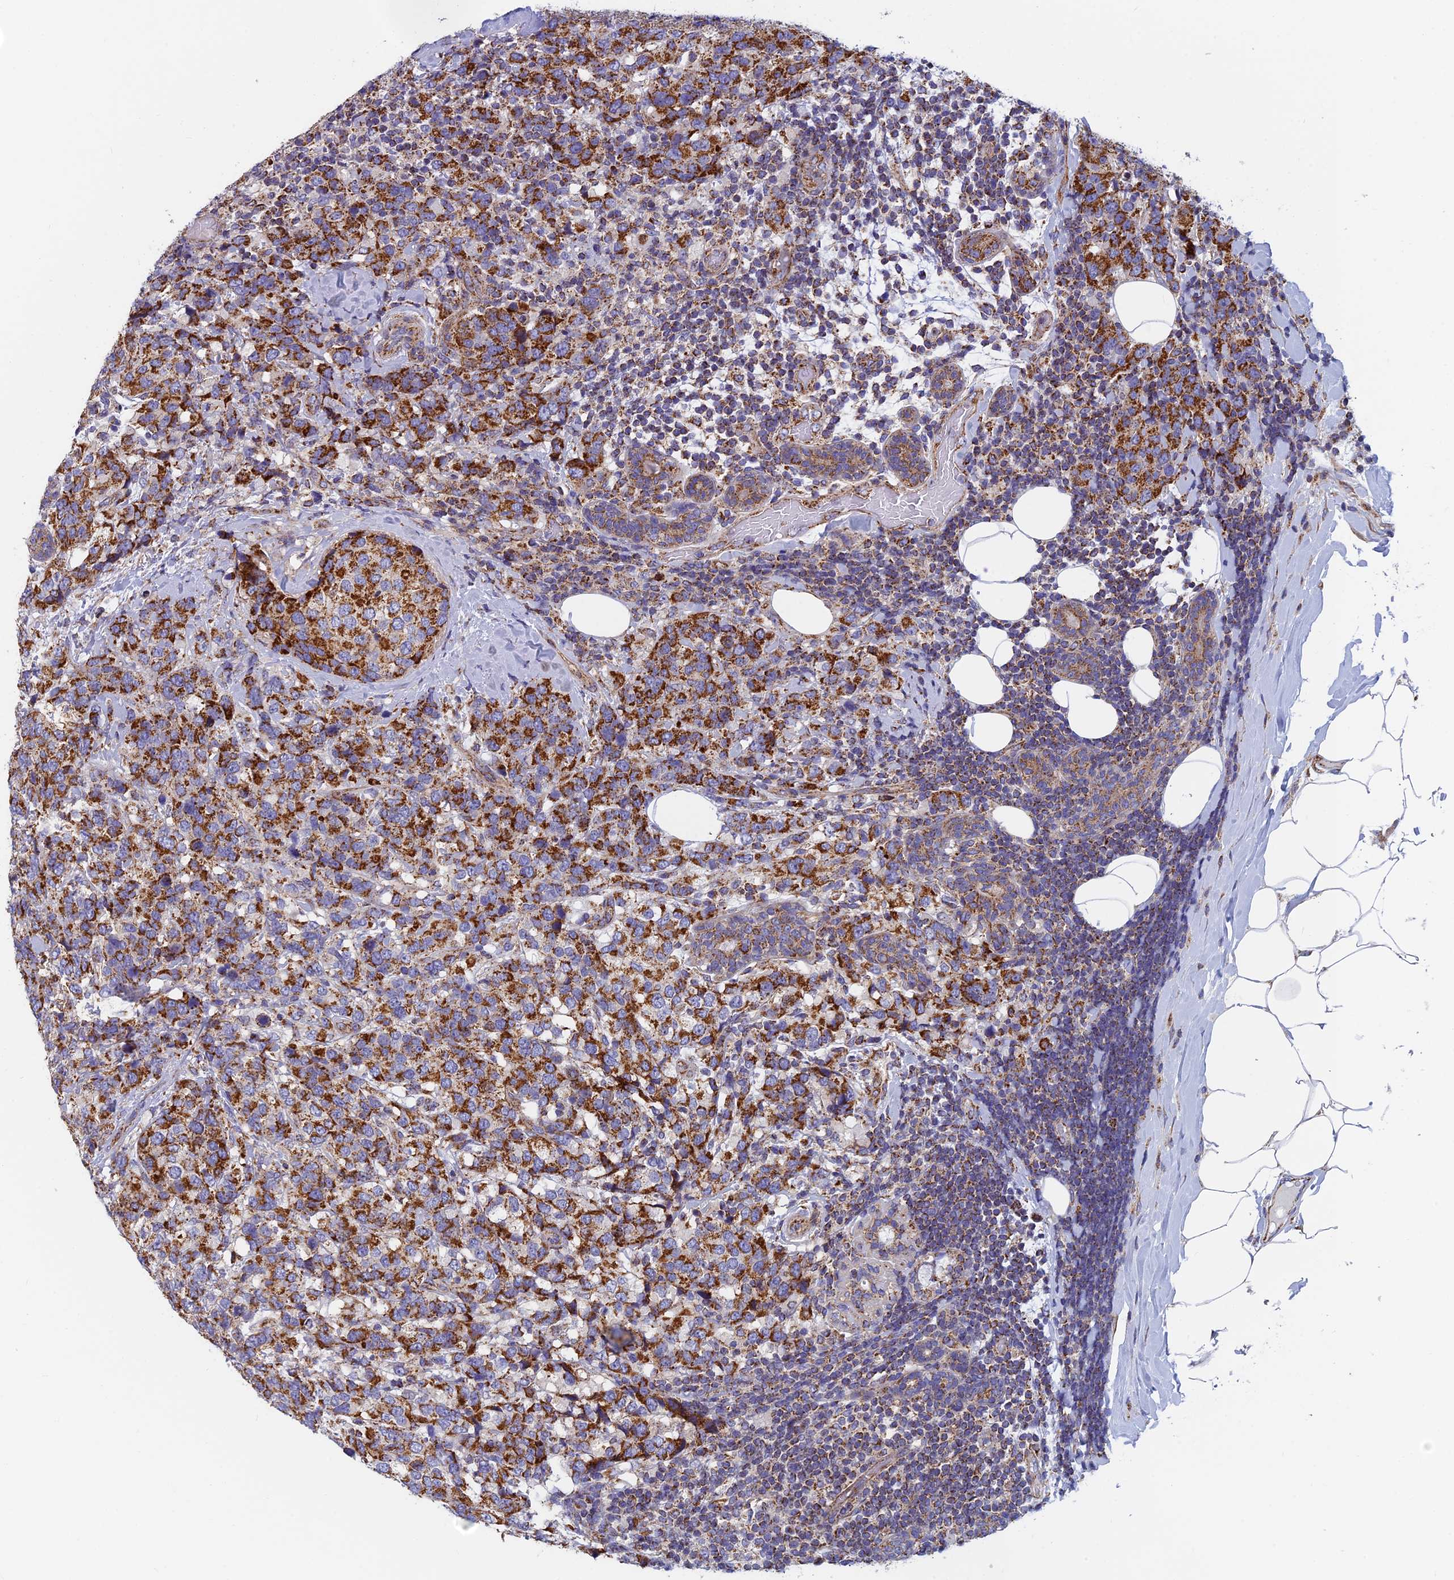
{"staining": {"intensity": "strong", "quantity": ">75%", "location": "cytoplasmic/membranous"}, "tissue": "breast cancer", "cell_type": "Tumor cells", "image_type": "cancer", "snomed": [{"axis": "morphology", "description": "Lobular carcinoma"}, {"axis": "topography", "description": "Breast"}], "caption": "A histopathology image showing strong cytoplasmic/membranous staining in approximately >75% of tumor cells in breast cancer, as visualized by brown immunohistochemical staining.", "gene": "MRPS9", "patient": {"sex": "female", "age": 59}}